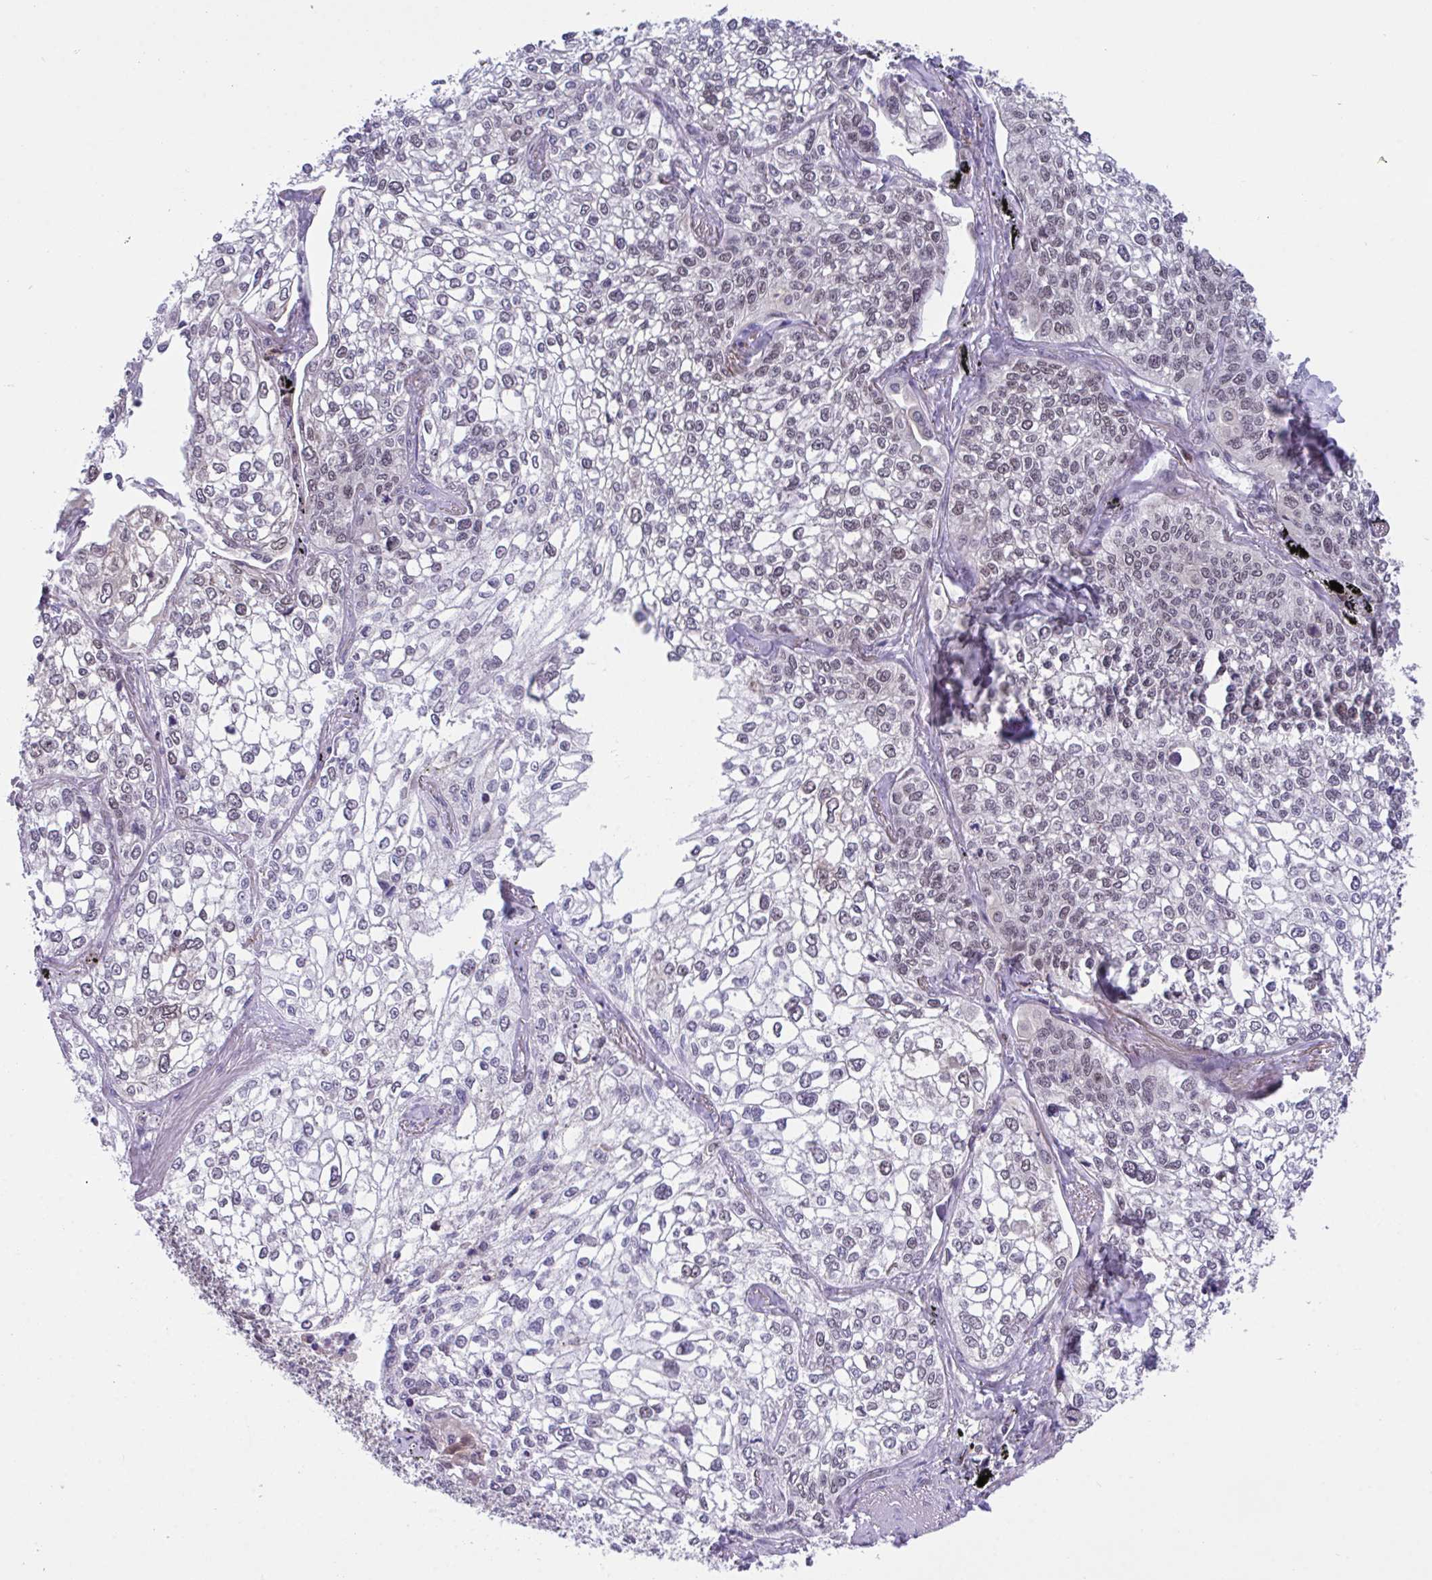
{"staining": {"intensity": "negative", "quantity": "none", "location": "none"}, "tissue": "lung cancer", "cell_type": "Tumor cells", "image_type": "cancer", "snomed": [{"axis": "morphology", "description": "Squamous cell carcinoma, NOS"}, {"axis": "topography", "description": "Lung"}], "caption": "Immunohistochemistry histopathology image of human squamous cell carcinoma (lung) stained for a protein (brown), which demonstrates no positivity in tumor cells.", "gene": "ZNF444", "patient": {"sex": "male", "age": 74}}